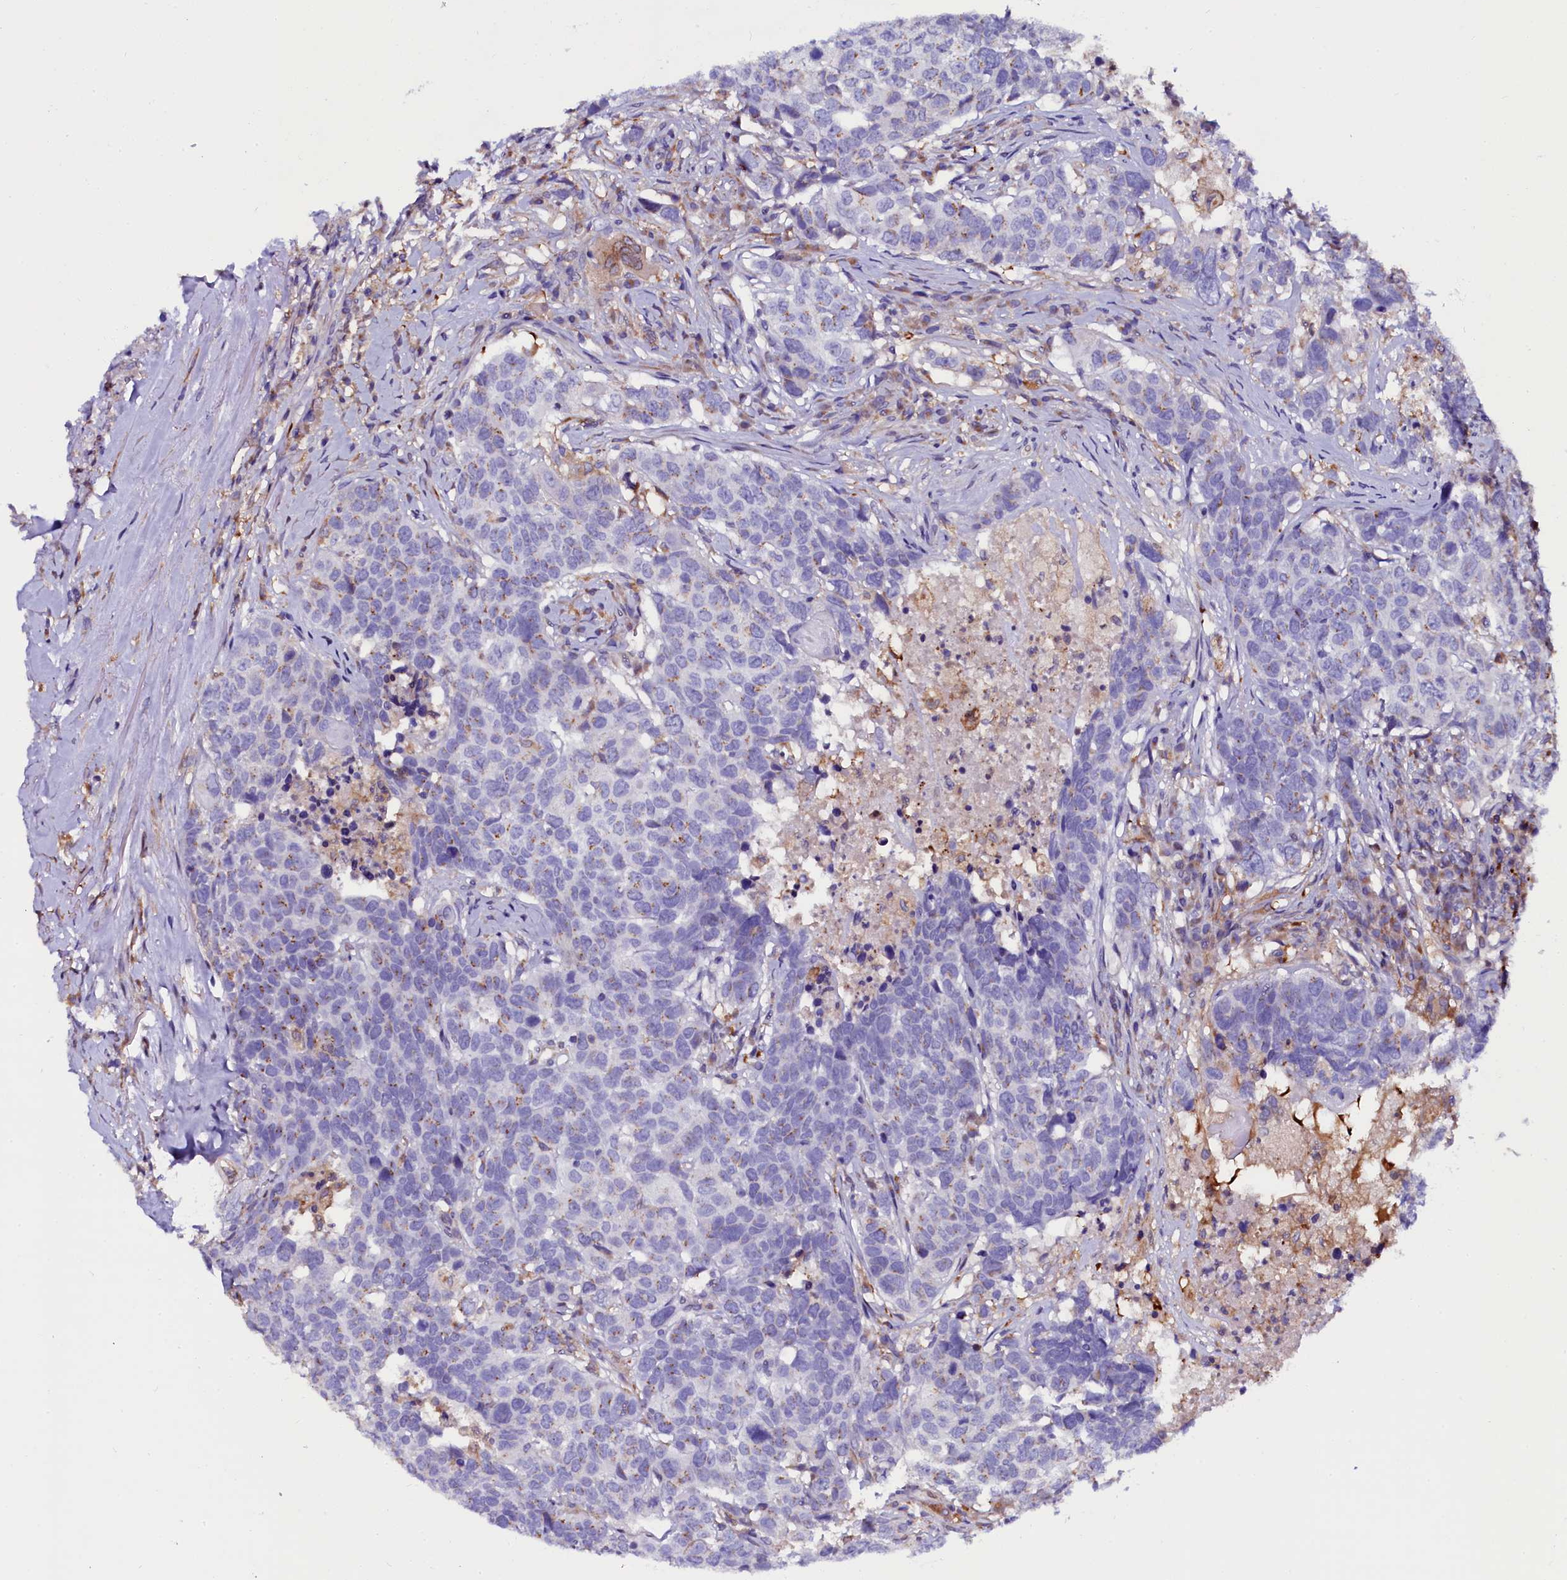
{"staining": {"intensity": "moderate", "quantity": "<25%", "location": "cytoplasmic/membranous"}, "tissue": "head and neck cancer", "cell_type": "Tumor cells", "image_type": "cancer", "snomed": [{"axis": "morphology", "description": "Squamous cell carcinoma, NOS"}, {"axis": "topography", "description": "Head-Neck"}], "caption": "The micrograph shows a brown stain indicating the presence of a protein in the cytoplasmic/membranous of tumor cells in head and neck squamous cell carcinoma.", "gene": "OTOL1", "patient": {"sex": "male", "age": 66}}